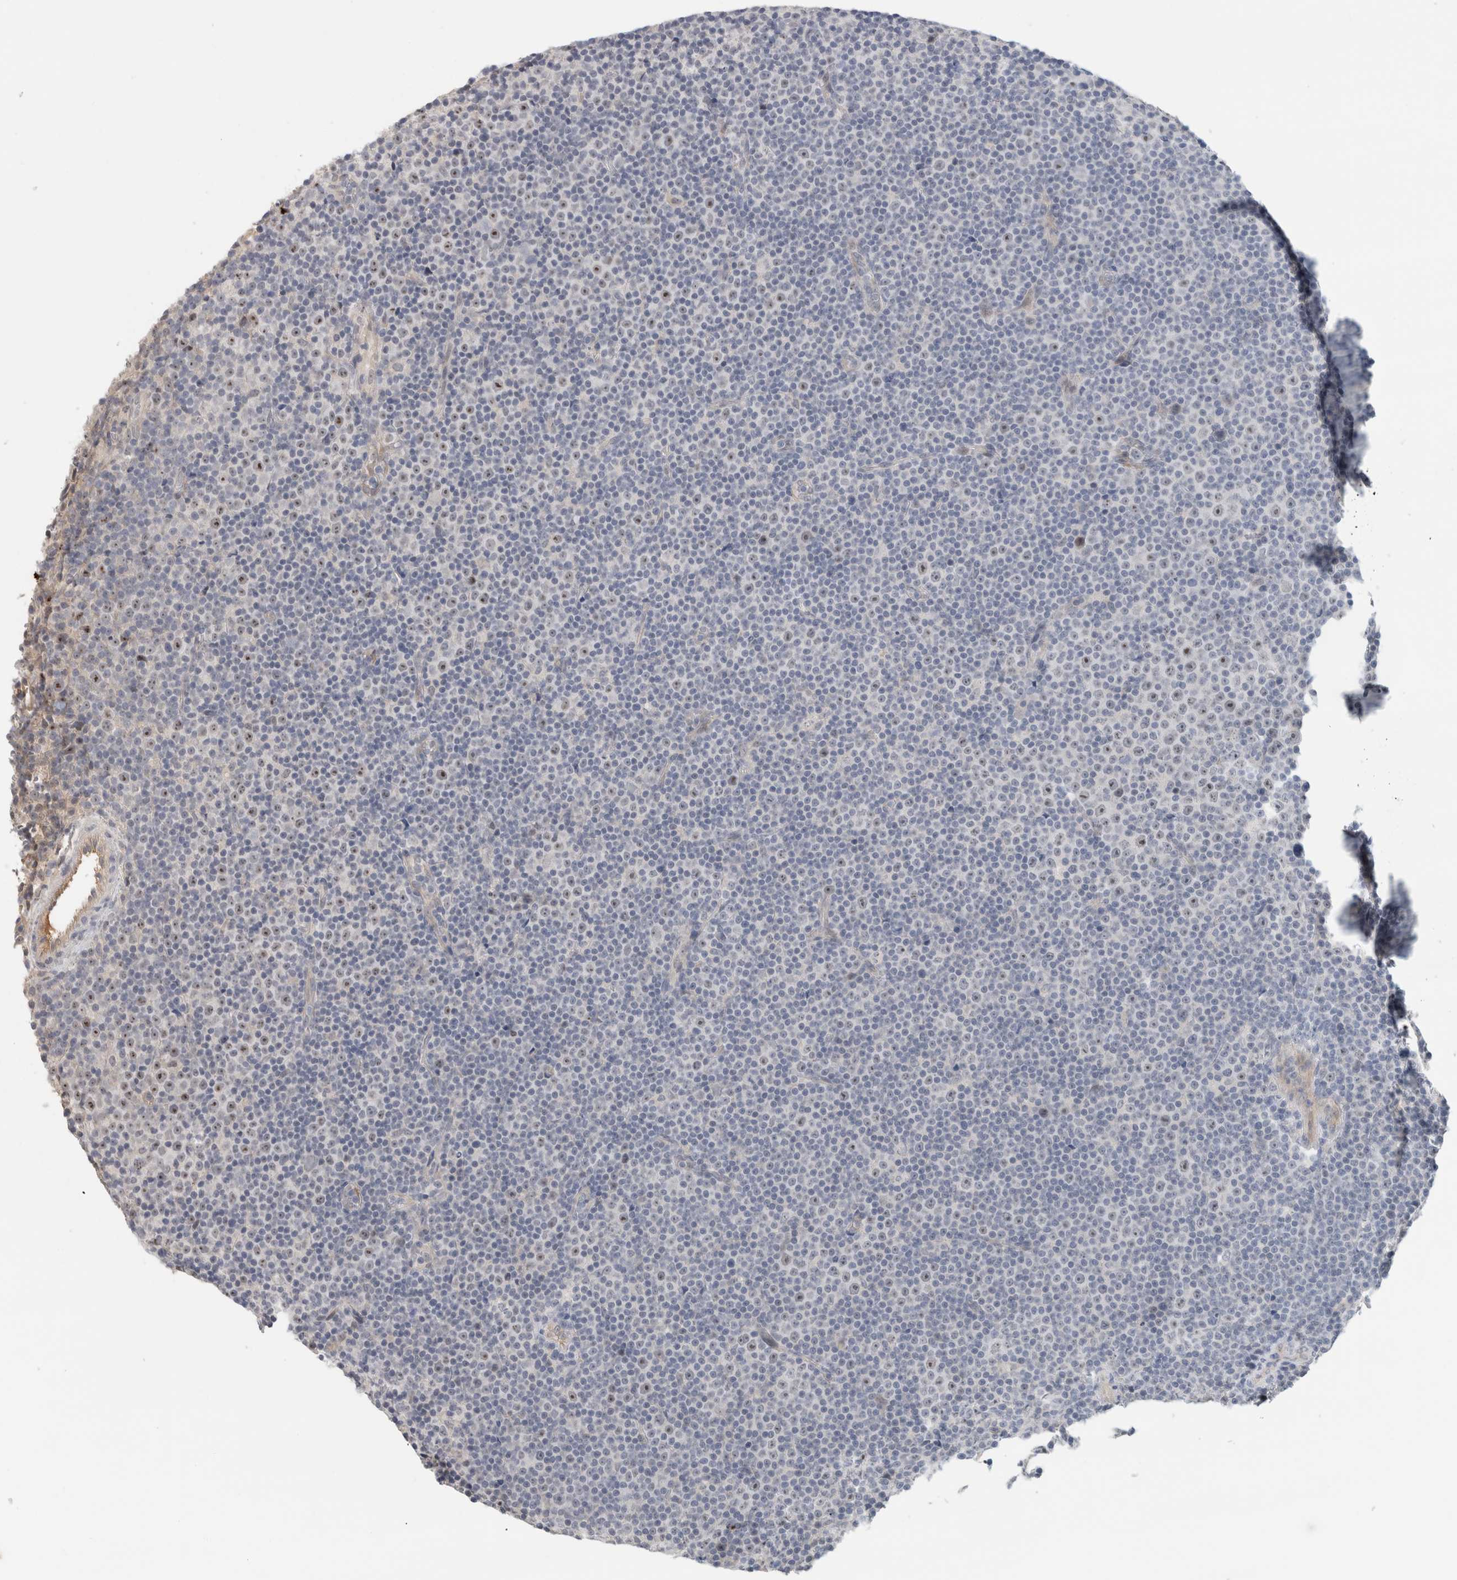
{"staining": {"intensity": "moderate", "quantity": "<25%", "location": "nuclear"}, "tissue": "lymphoma", "cell_type": "Tumor cells", "image_type": "cancer", "snomed": [{"axis": "morphology", "description": "Malignant lymphoma, non-Hodgkin's type, Low grade"}, {"axis": "topography", "description": "Lymph node"}], "caption": "Protein staining of low-grade malignant lymphoma, non-Hodgkin's type tissue demonstrates moderate nuclear expression in approximately <25% of tumor cells.", "gene": "HCN3", "patient": {"sex": "female", "age": 67}}